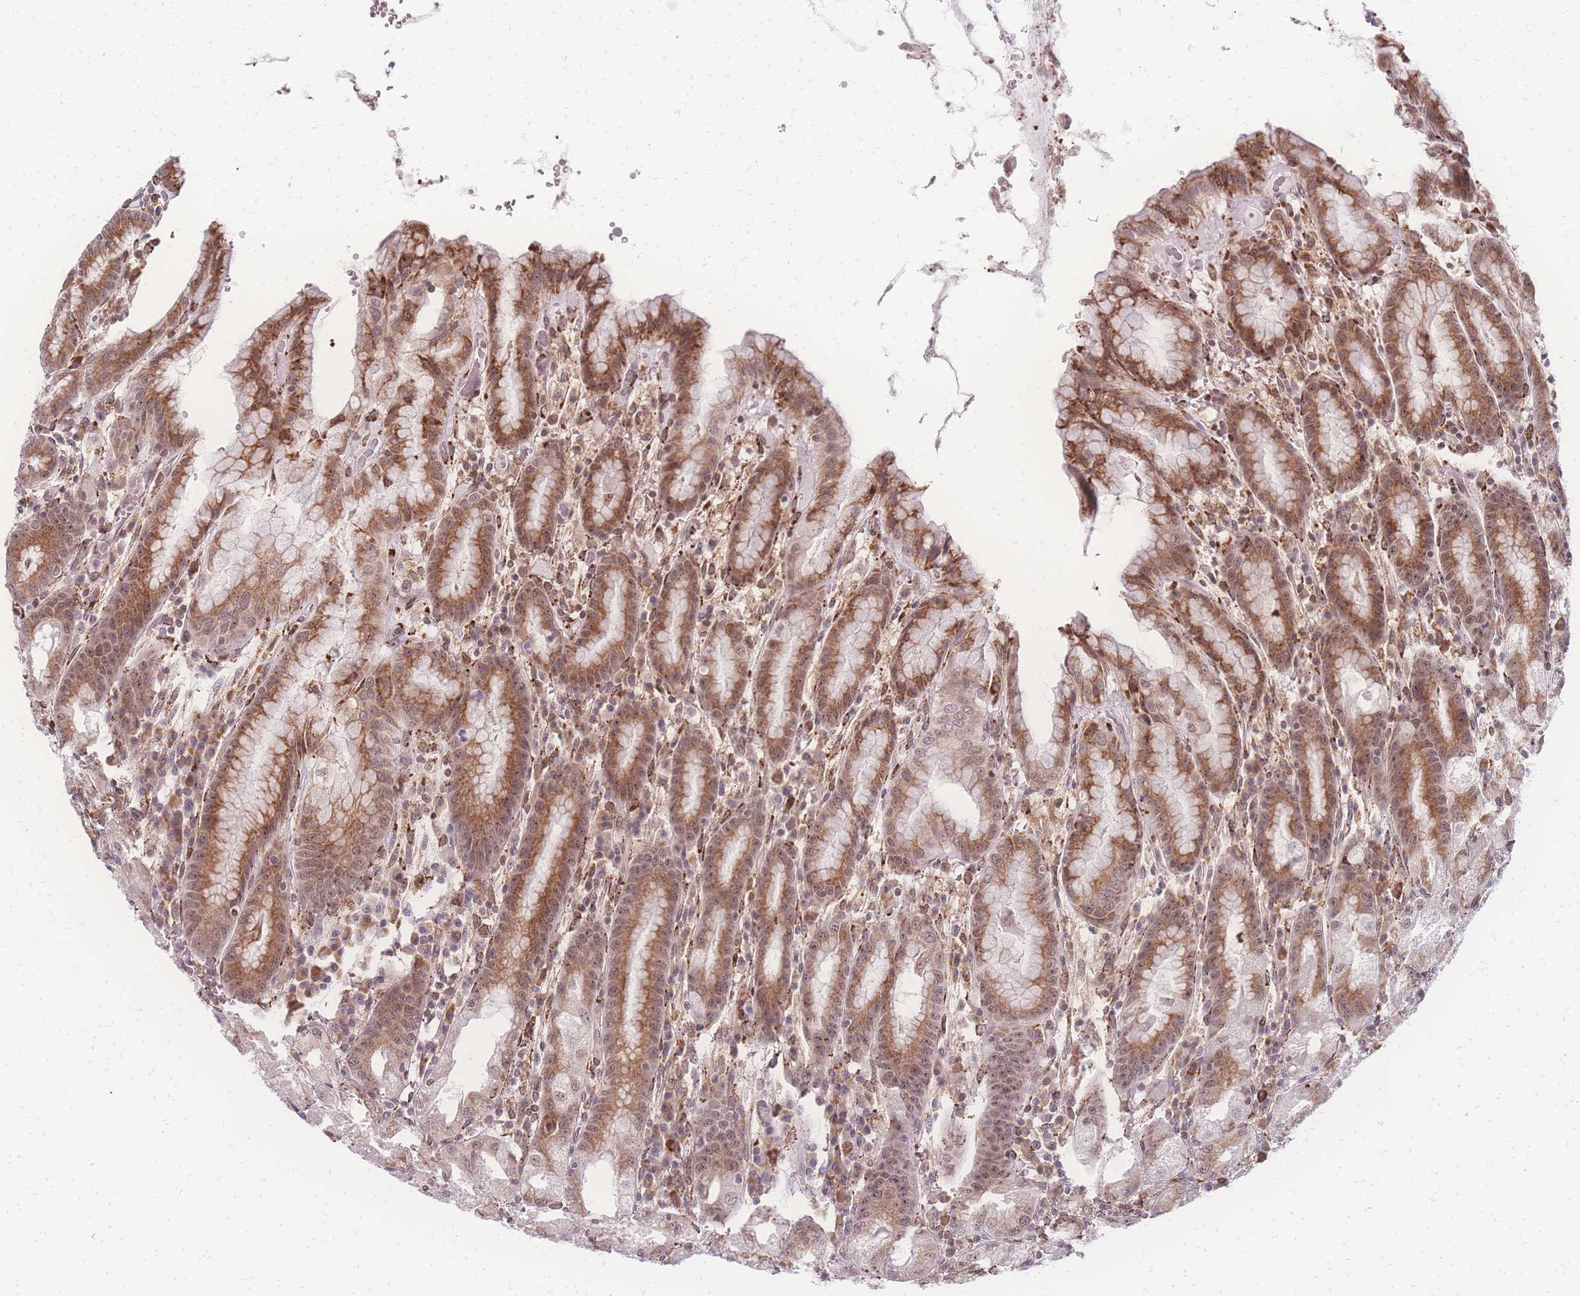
{"staining": {"intensity": "moderate", "quantity": ">75%", "location": "cytoplasmic/membranous,nuclear"}, "tissue": "stomach", "cell_type": "Glandular cells", "image_type": "normal", "snomed": [{"axis": "morphology", "description": "Normal tissue, NOS"}, {"axis": "topography", "description": "Stomach, upper"}], "caption": "This photomicrograph exhibits immunohistochemistry (IHC) staining of benign stomach, with medium moderate cytoplasmic/membranous,nuclear positivity in approximately >75% of glandular cells.", "gene": "ZC3H13", "patient": {"sex": "male", "age": 52}}